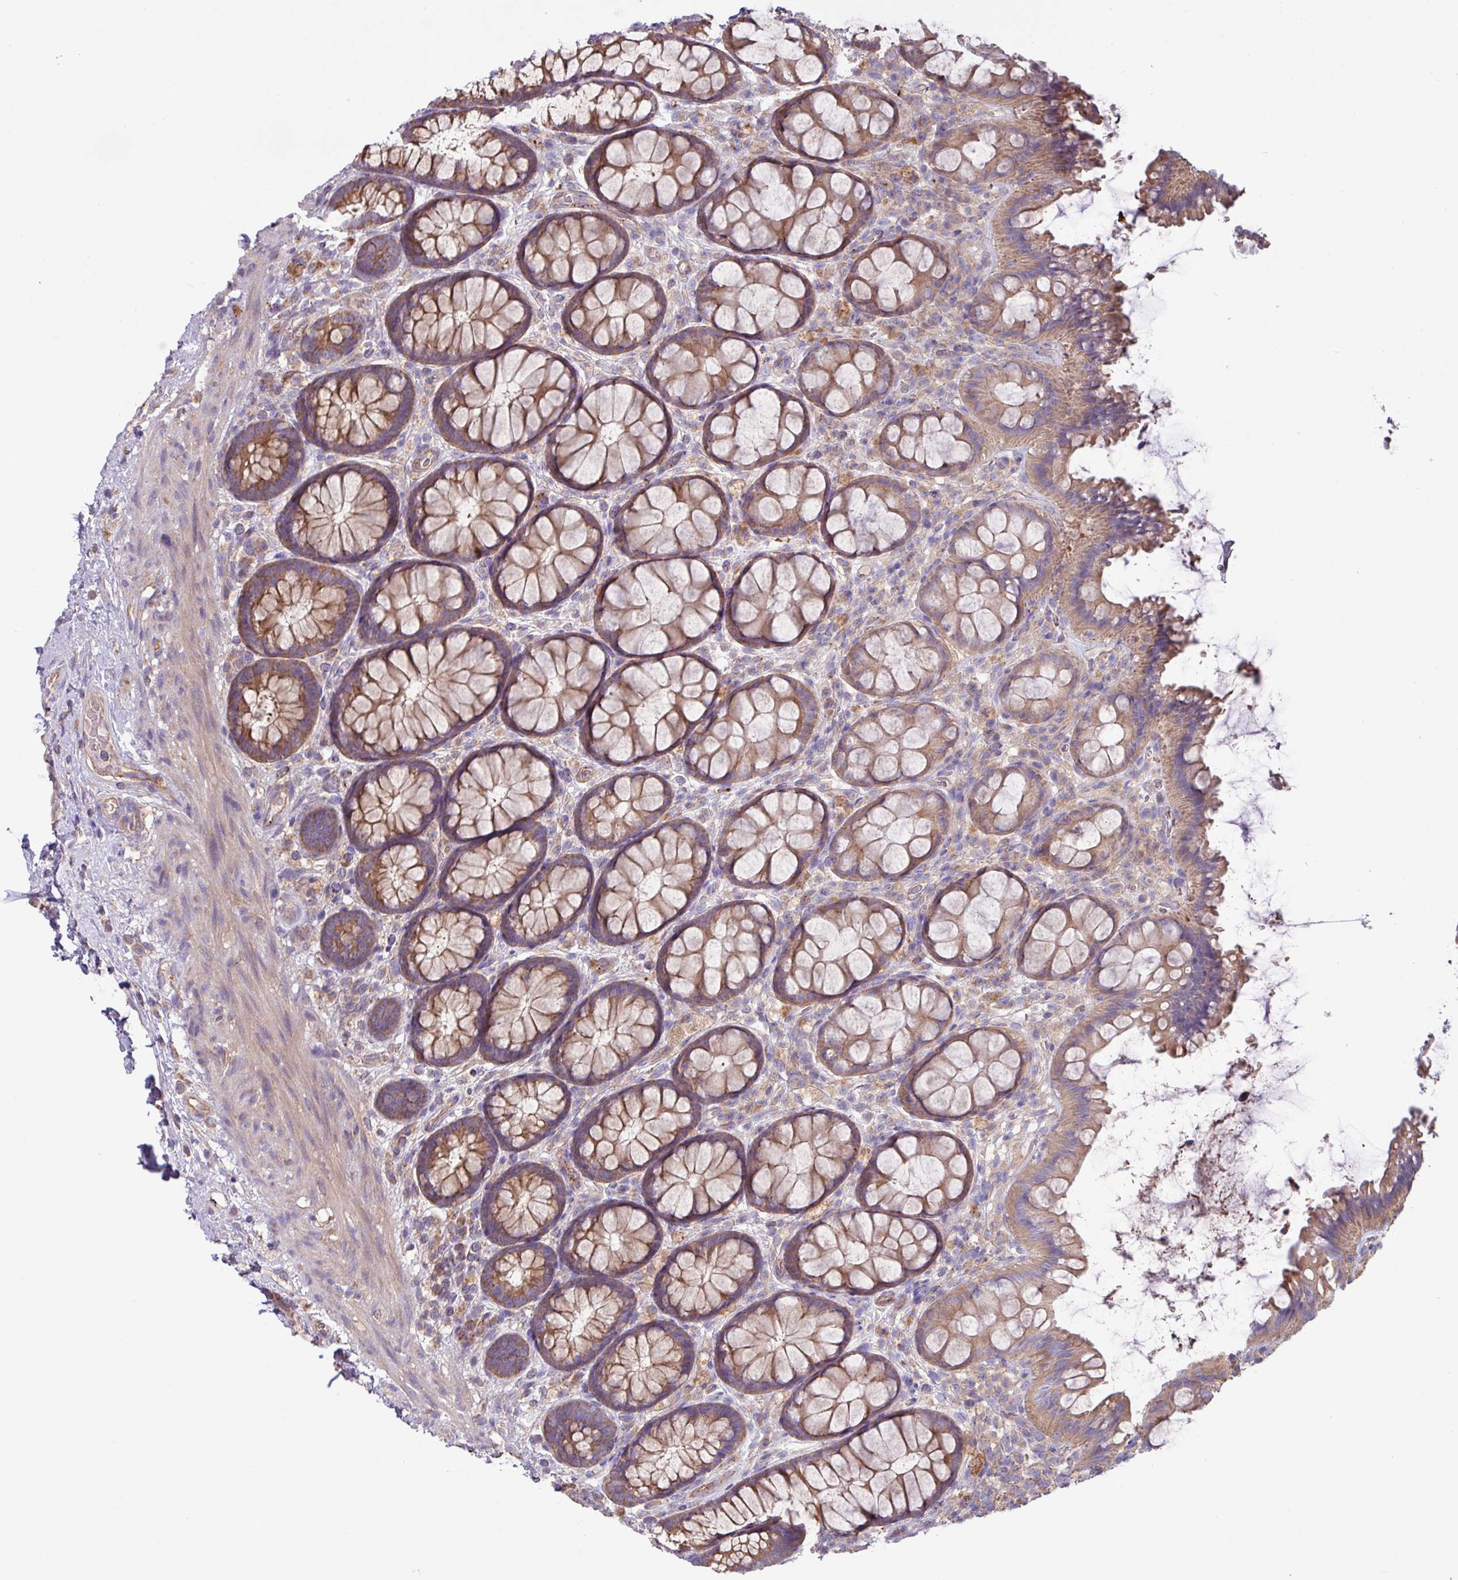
{"staining": {"intensity": "moderate", "quantity": ">75%", "location": "cytoplasmic/membranous"}, "tissue": "rectum", "cell_type": "Glandular cells", "image_type": "normal", "snomed": [{"axis": "morphology", "description": "Normal tissue, NOS"}, {"axis": "topography", "description": "Rectum"}], "caption": "Immunohistochemical staining of unremarkable human rectum shows medium levels of moderate cytoplasmic/membranous staining in about >75% of glandular cells. Using DAB (3,3'-diaminobenzidine) (brown) and hematoxylin (blue) stains, captured at high magnification using brightfield microscopy.", "gene": "PPM1J", "patient": {"sex": "female", "age": 67}}